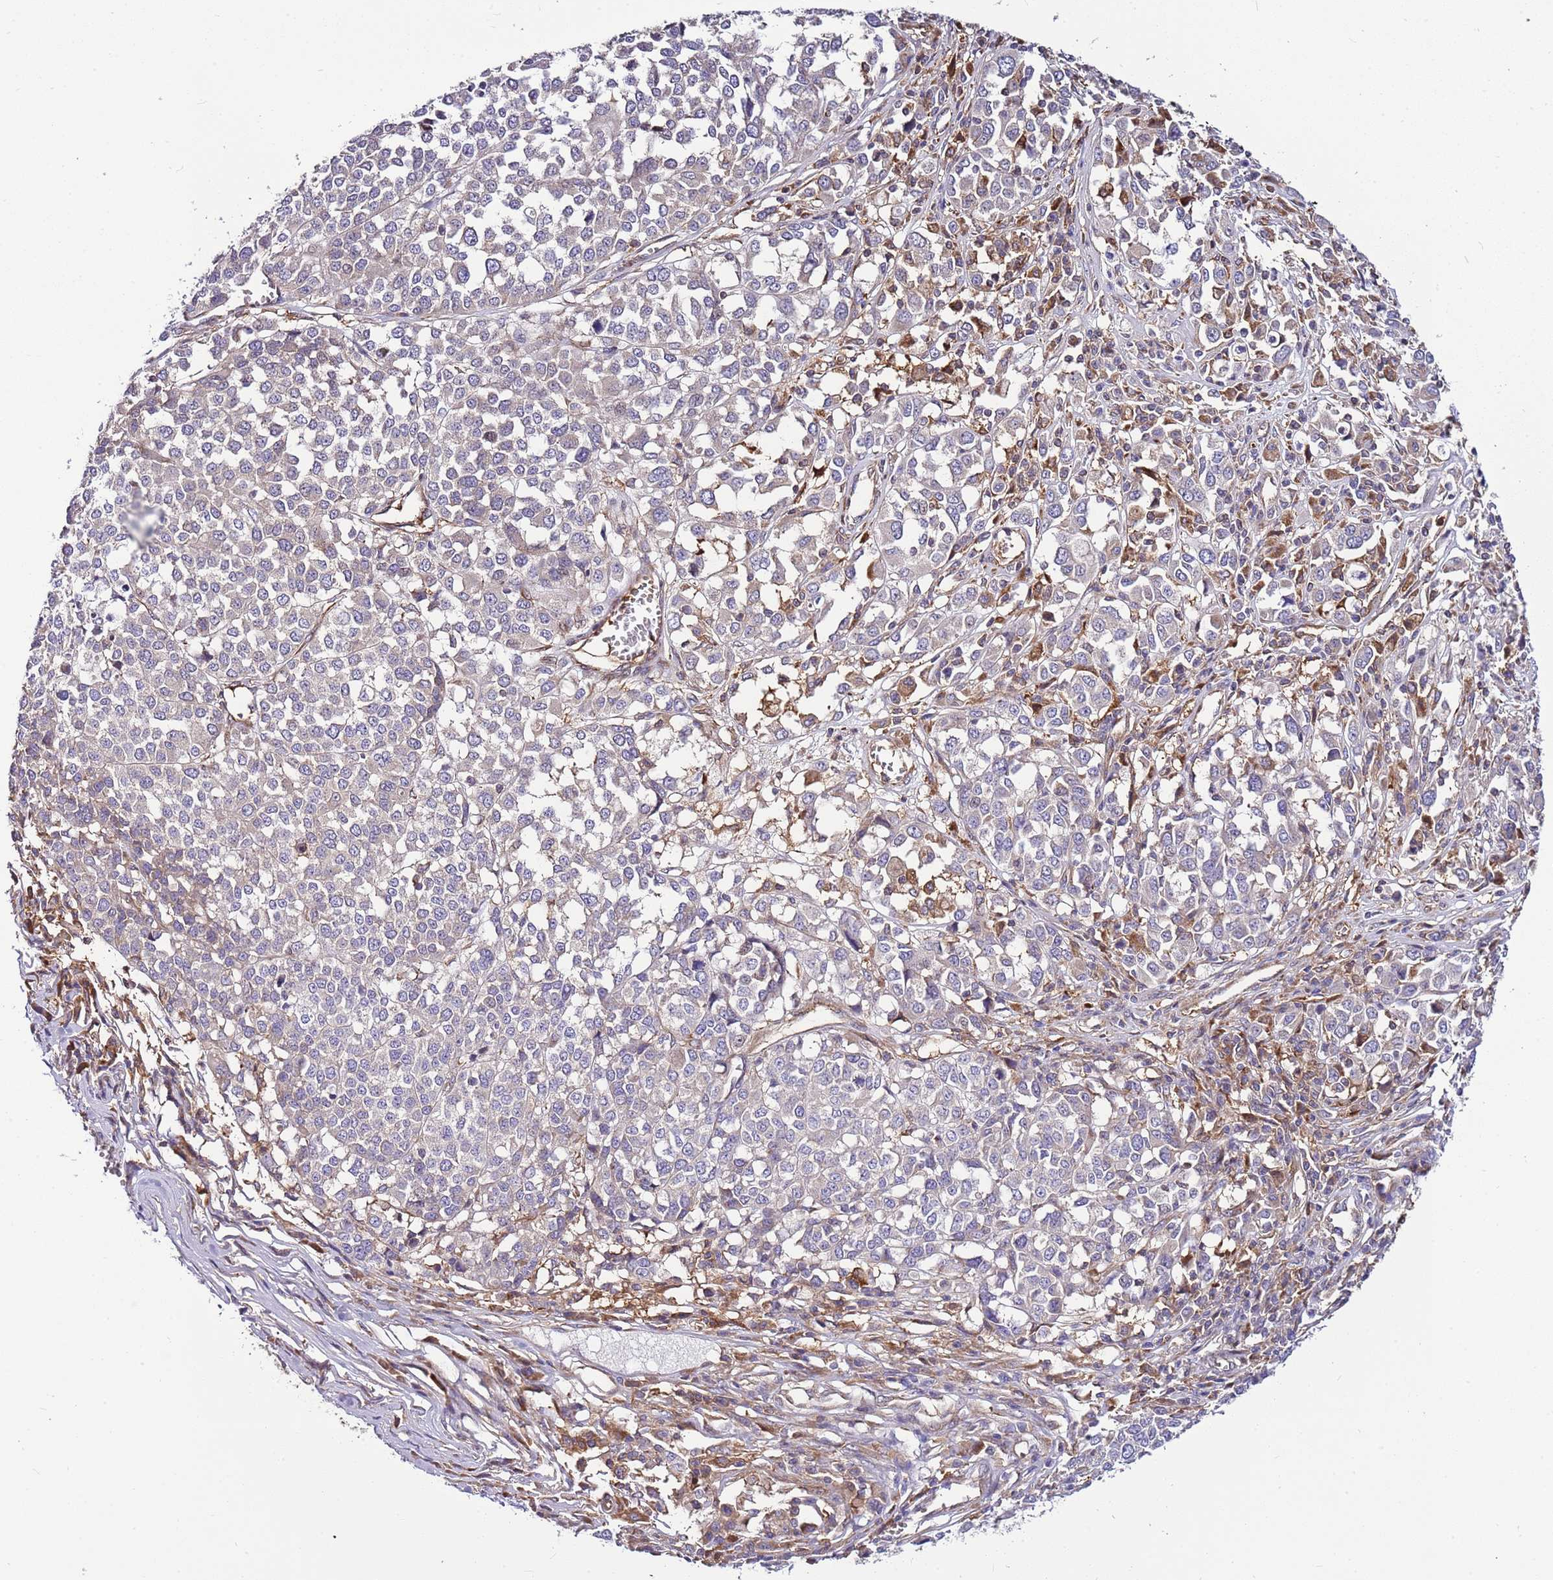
{"staining": {"intensity": "negative", "quantity": "none", "location": "none"}, "tissue": "melanoma", "cell_type": "Tumor cells", "image_type": "cancer", "snomed": [{"axis": "morphology", "description": "Malignant melanoma, Metastatic site"}, {"axis": "topography", "description": "Lymph node"}], "caption": "This is an IHC micrograph of malignant melanoma (metastatic site). There is no expression in tumor cells.", "gene": "ATXN2L", "patient": {"sex": "male", "age": 44}}